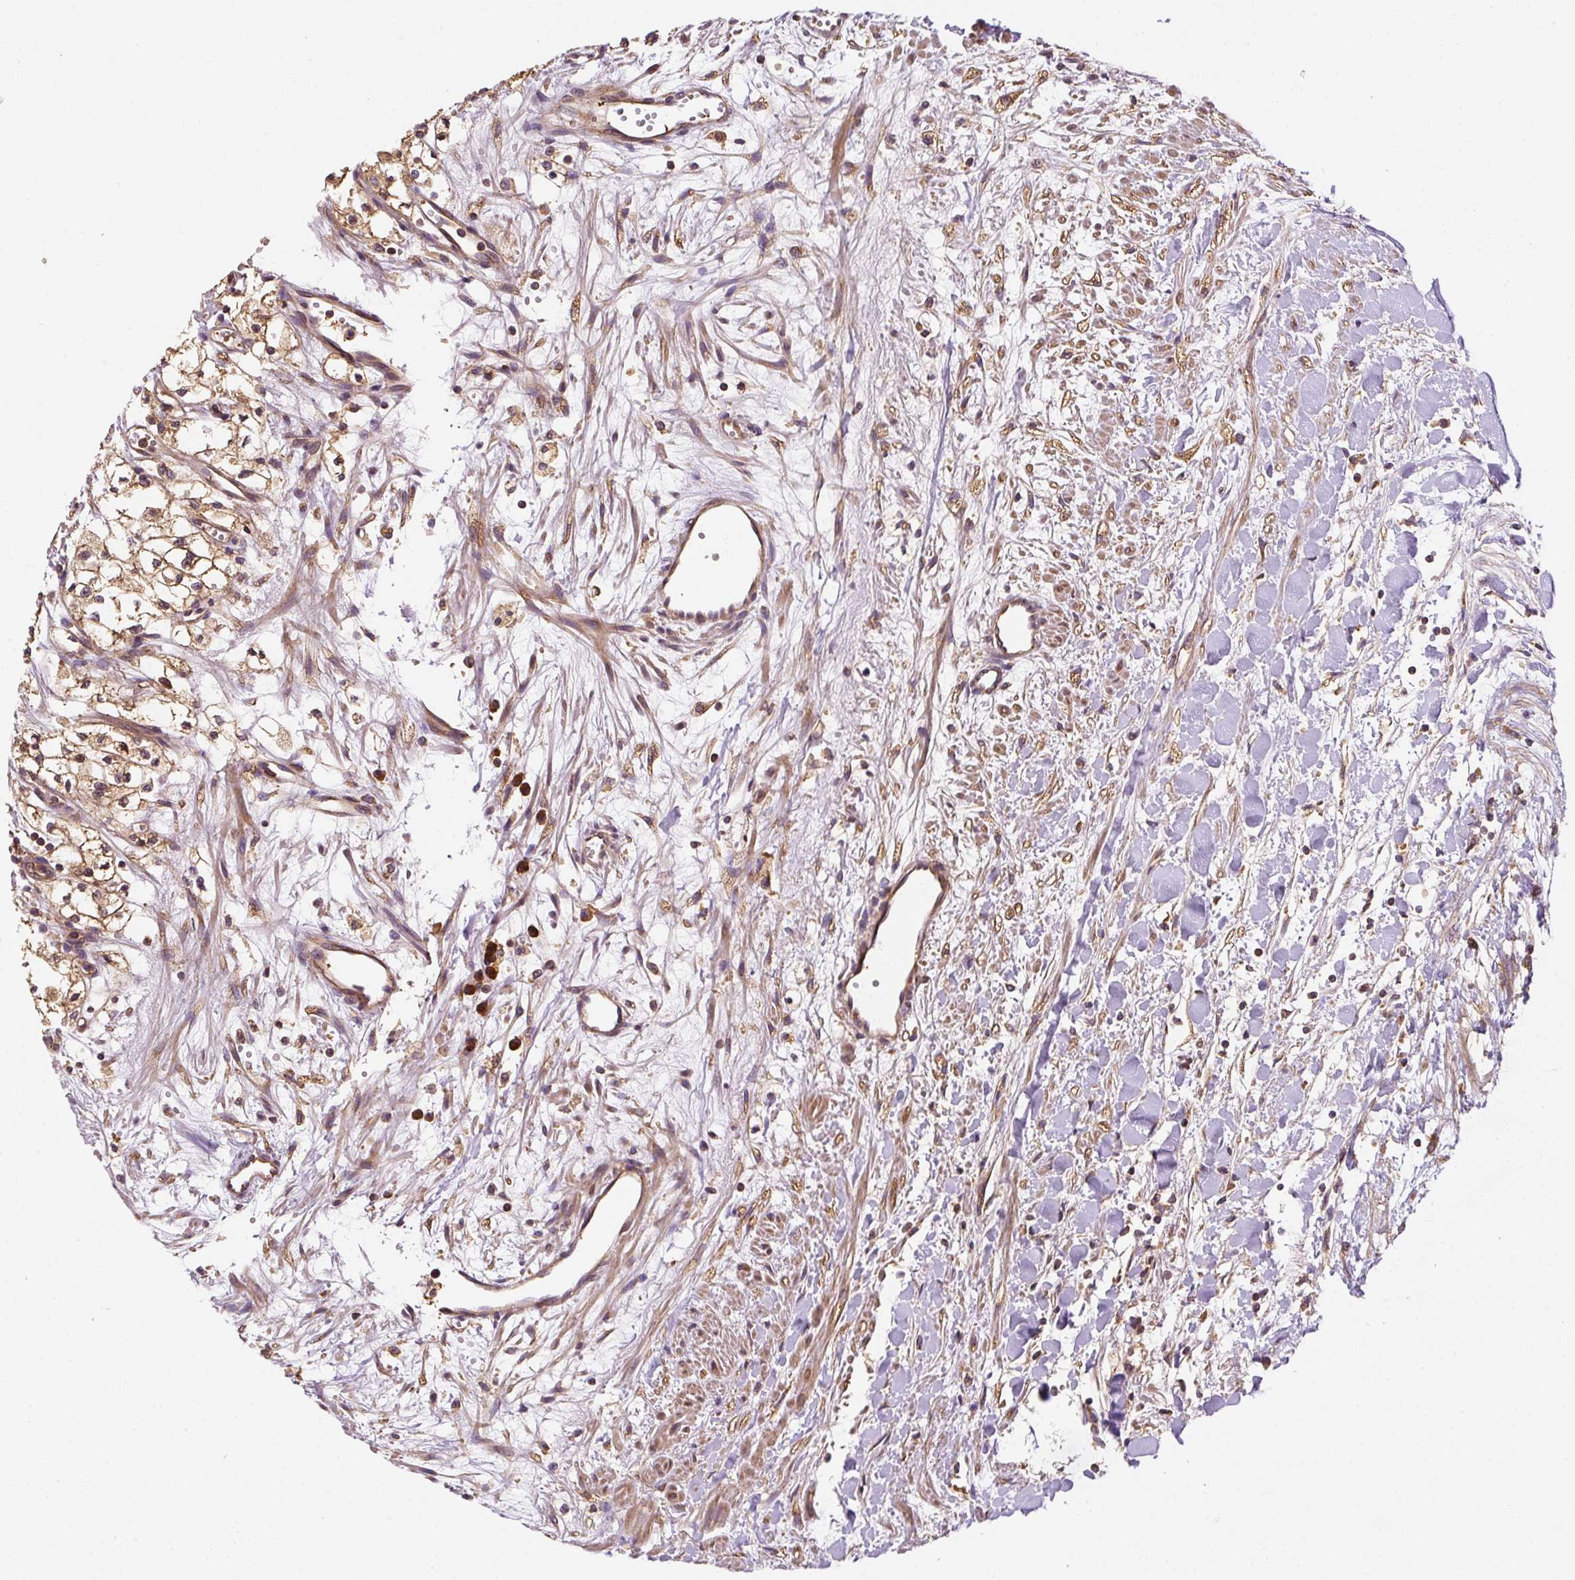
{"staining": {"intensity": "moderate", "quantity": ">75%", "location": "cytoplasmic/membranous"}, "tissue": "renal cancer", "cell_type": "Tumor cells", "image_type": "cancer", "snomed": [{"axis": "morphology", "description": "Adenocarcinoma, NOS"}, {"axis": "topography", "description": "Kidney"}], "caption": "Protein expression analysis of human renal cancer (adenocarcinoma) reveals moderate cytoplasmic/membranous positivity in about >75% of tumor cells. The protein is stained brown, and the nuclei are stained in blue (DAB IHC with brightfield microscopy, high magnification).", "gene": "EIF2S2", "patient": {"sex": "male", "age": 59}}